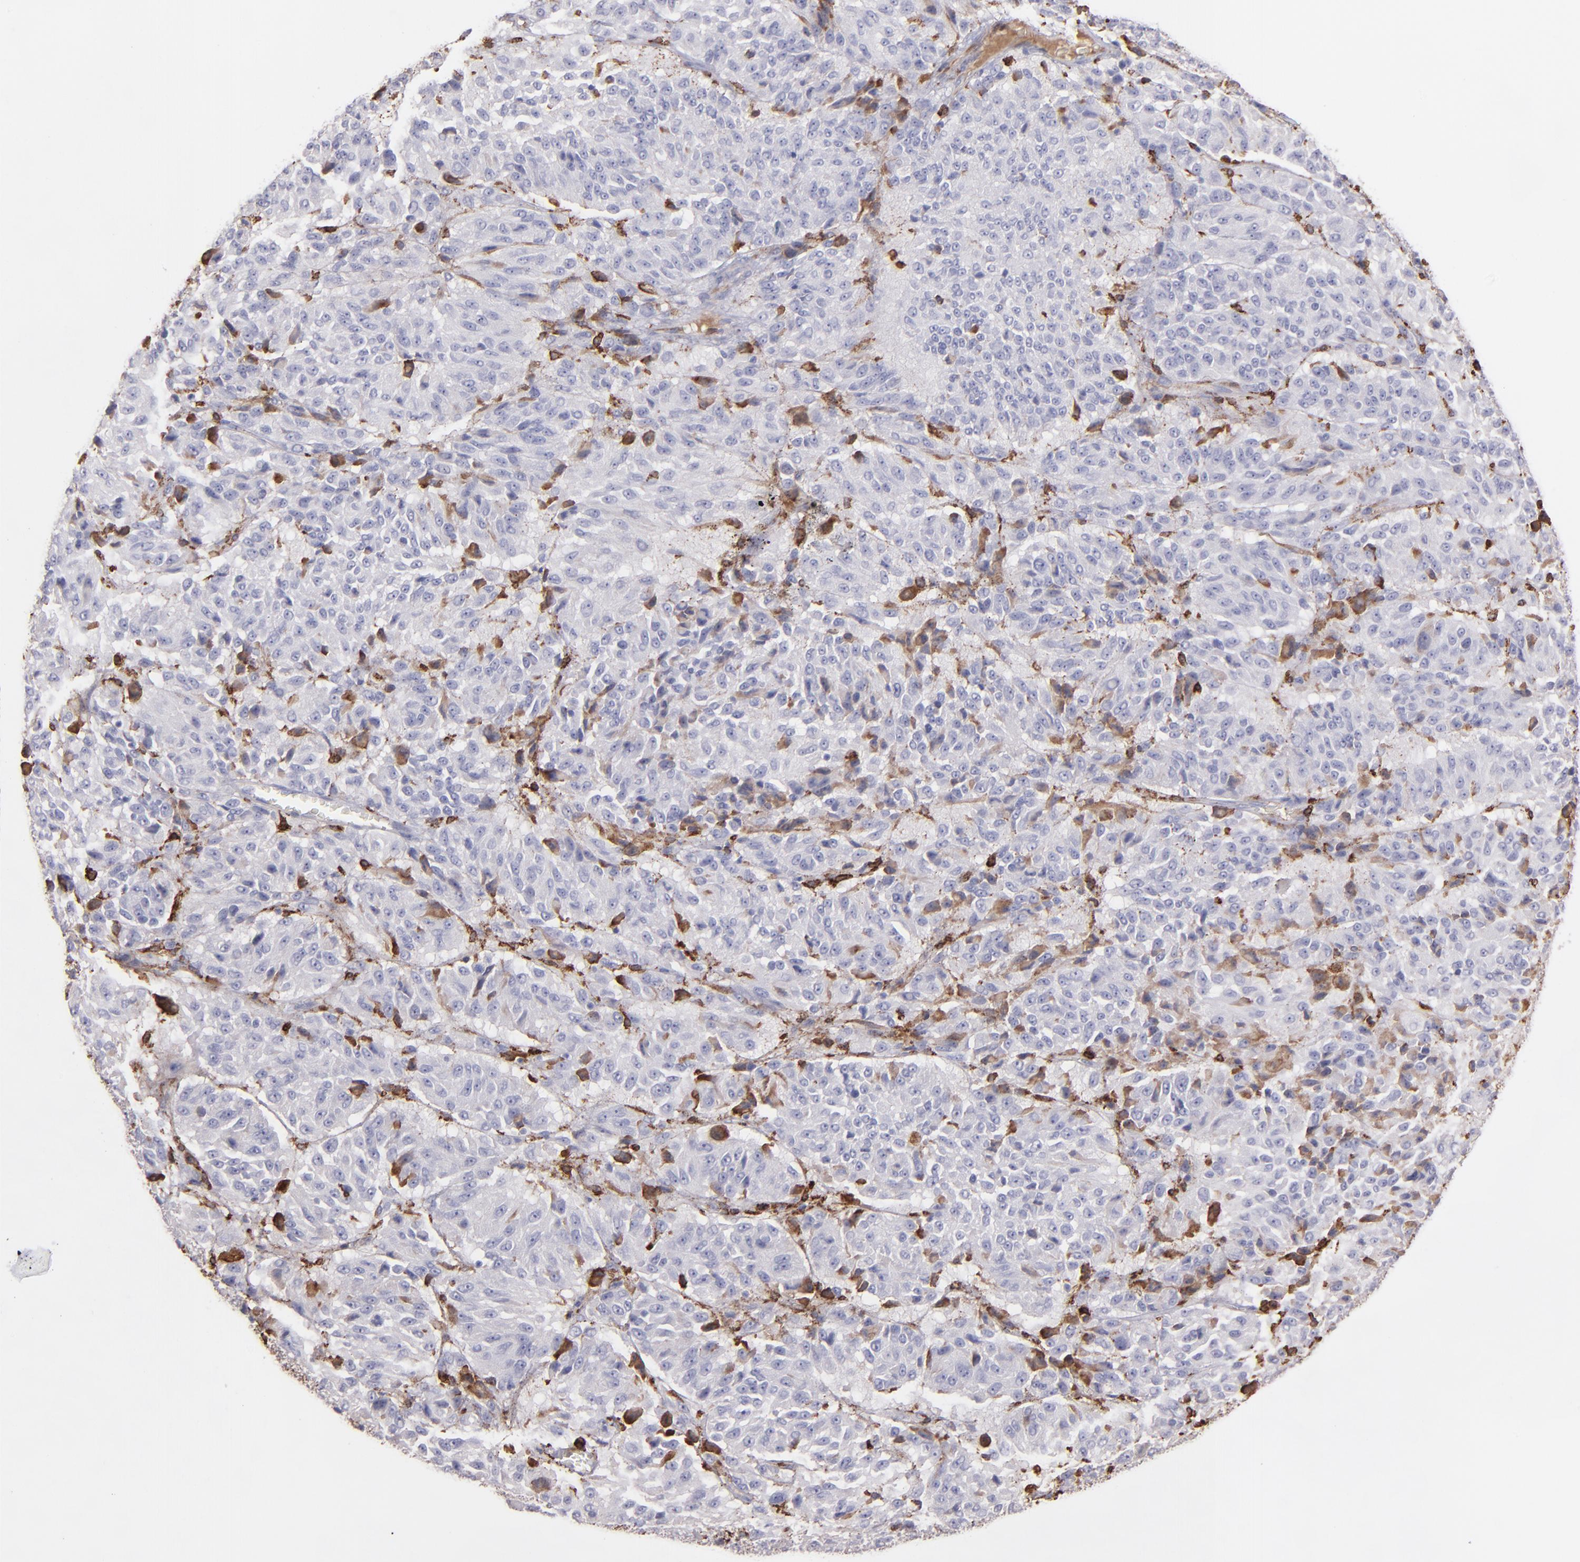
{"staining": {"intensity": "weak", "quantity": "<25%", "location": "cytoplasmic/membranous"}, "tissue": "melanoma", "cell_type": "Tumor cells", "image_type": "cancer", "snomed": [{"axis": "morphology", "description": "Malignant melanoma, Metastatic site"}, {"axis": "topography", "description": "Lung"}], "caption": "Tumor cells show no significant staining in melanoma.", "gene": "C1QA", "patient": {"sex": "male", "age": 64}}